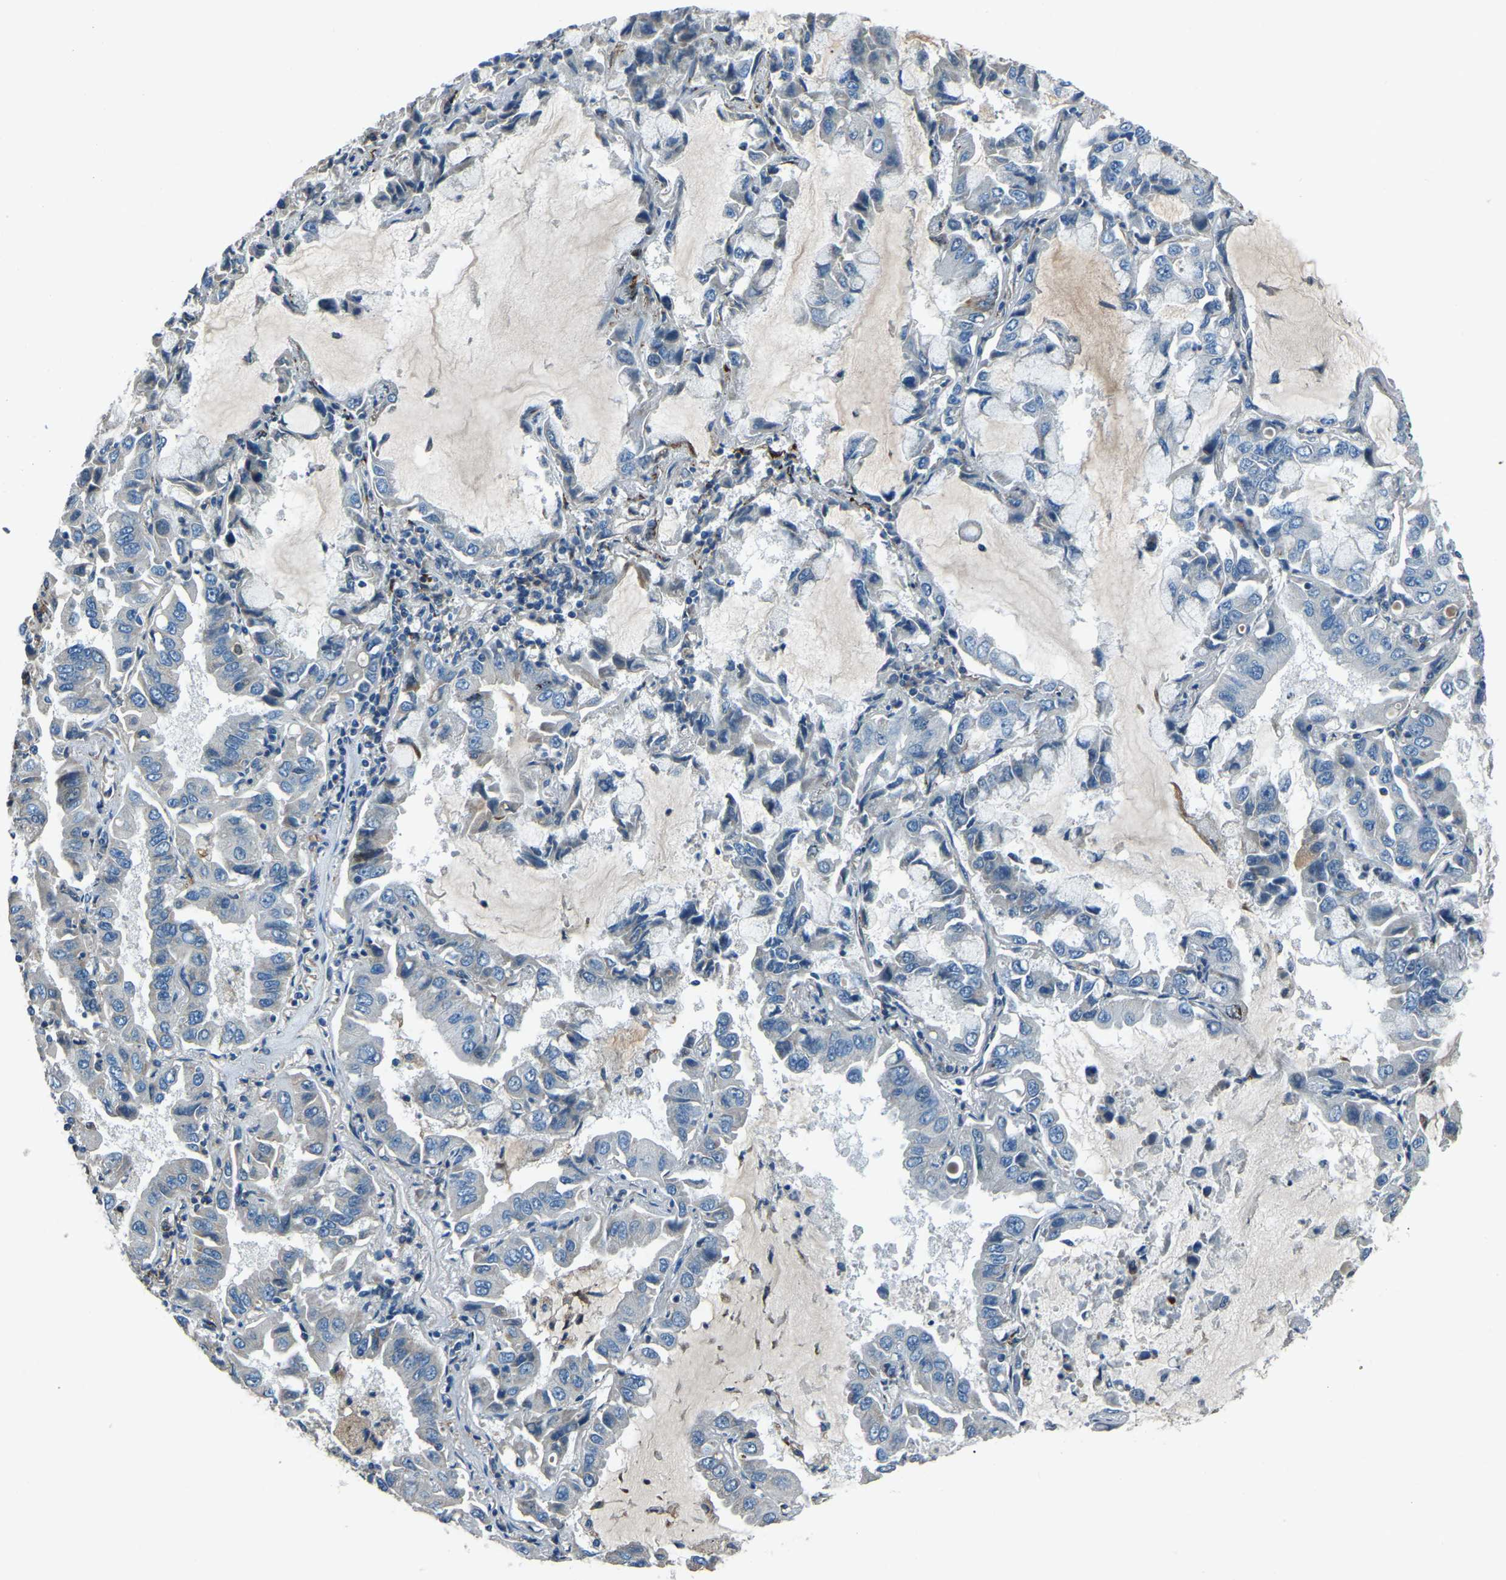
{"staining": {"intensity": "moderate", "quantity": "<25%", "location": "cytoplasmic/membranous"}, "tissue": "lung cancer", "cell_type": "Tumor cells", "image_type": "cancer", "snomed": [{"axis": "morphology", "description": "Adenocarcinoma, NOS"}, {"axis": "topography", "description": "Lung"}], "caption": "Brown immunohistochemical staining in lung cancer (adenocarcinoma) shows moderate cytoplasmic/membranous staining in approximately <25% of tumor cells.", "gene": "COL3A1", "patient": {"sex": "male", "age": 64}}